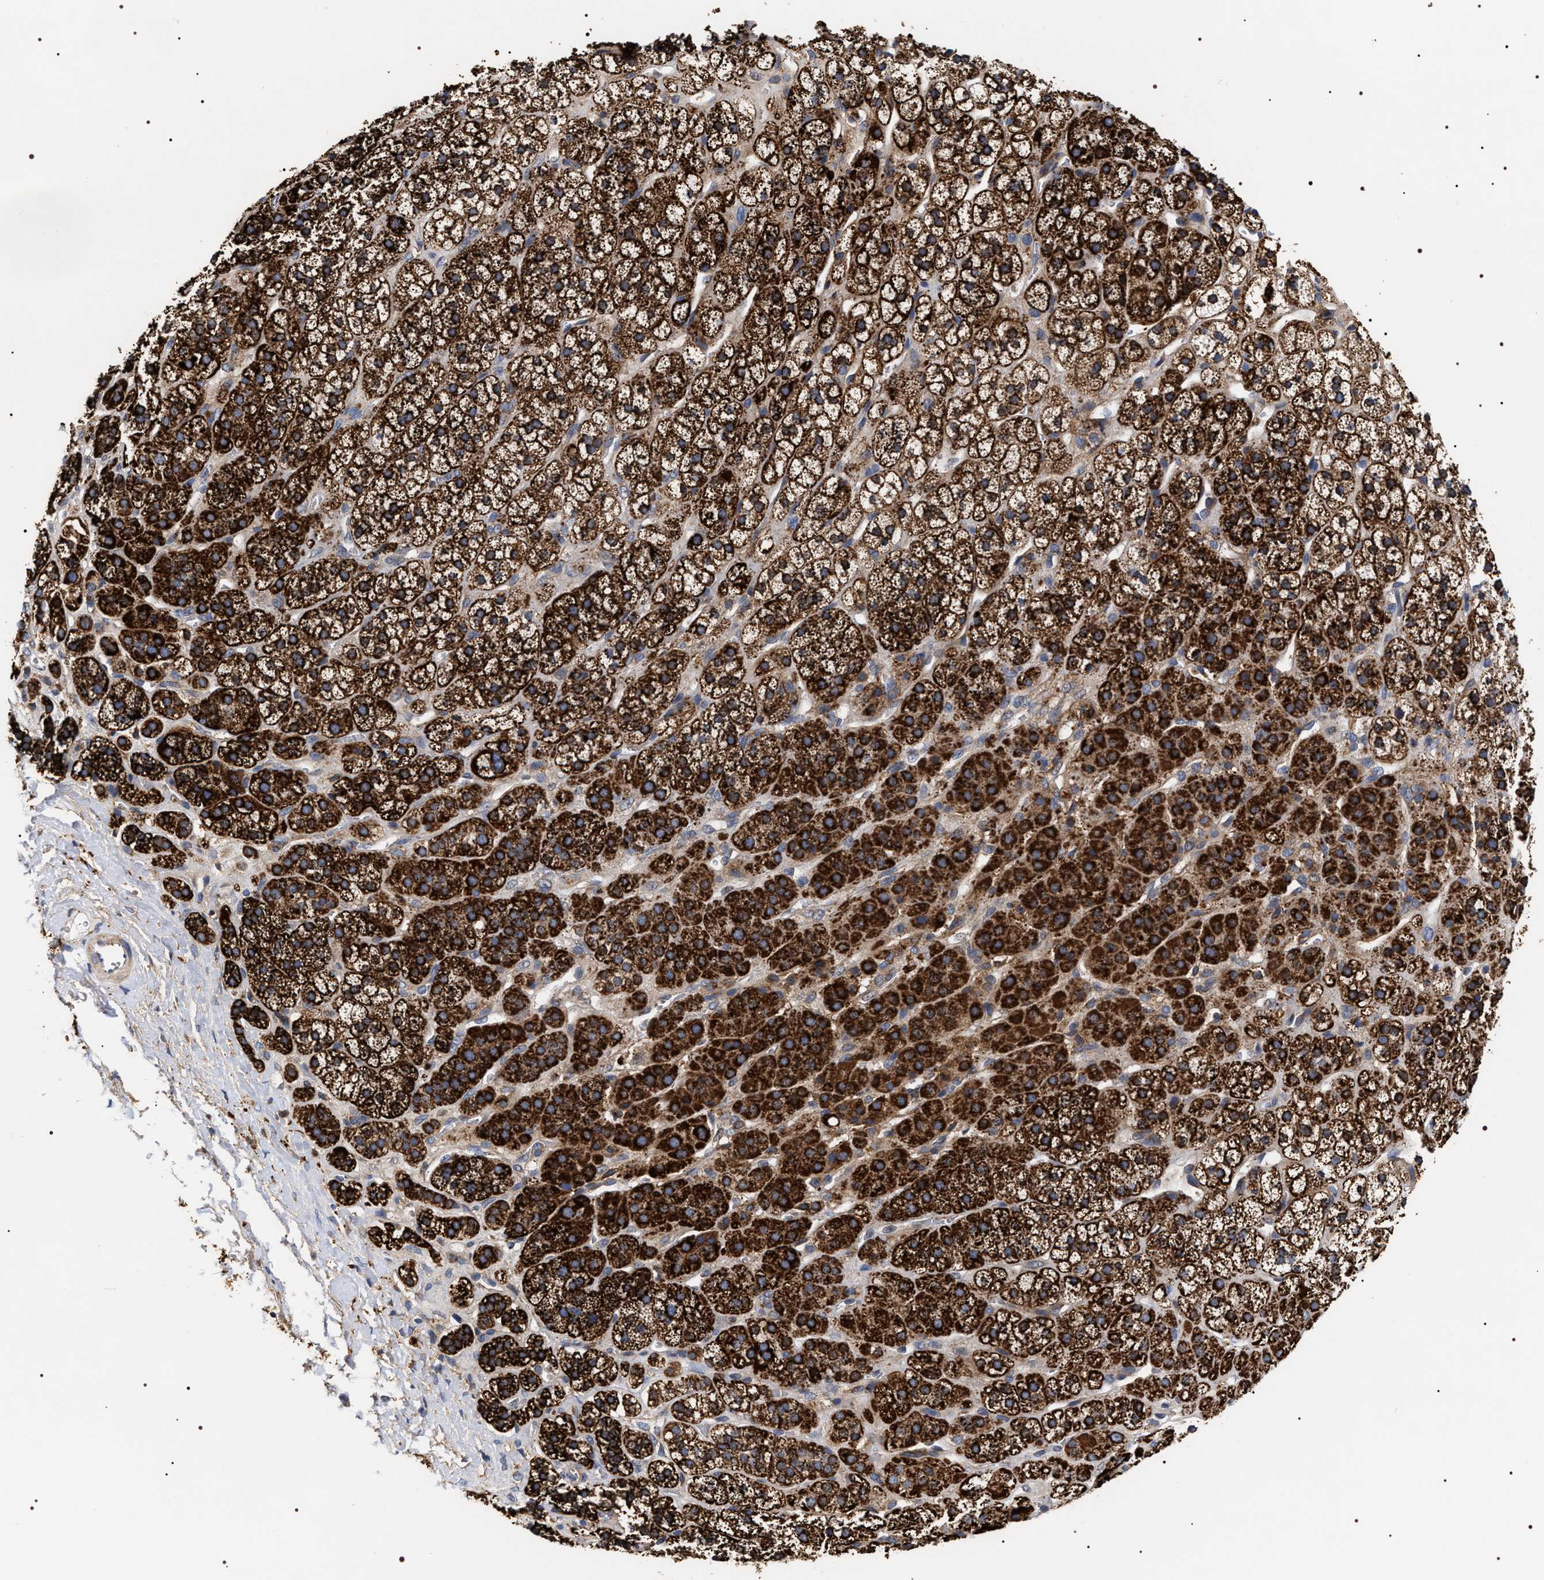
{"staining": {"intensity": "strong", "quantity": ">75%", "location": "cytoplasmic/membranous"}, "tissue": "adrenal gland", "cell_type": "Glandular cells", "image_type": "normal", "snomed": [{"axis": "morphology", "description": "Normal tissue, NOS"}, {"axis": "topography", "description": "Adrenal gland"}], "caption": "Immunohistochemistry (IHC) staining of benign adrenal gland, which displays high levels of strong cytoplasmic/membranous positivity in approximately >75% of glandular cells indicating strong cytoplasmic/membranous protein staining. The staining was performed using DAB (brown) for protein detection and nuclei were counterstained in hematoxylin (blue).", "gene": "COG5", "patient": {"sex": "male", "age": 56}}